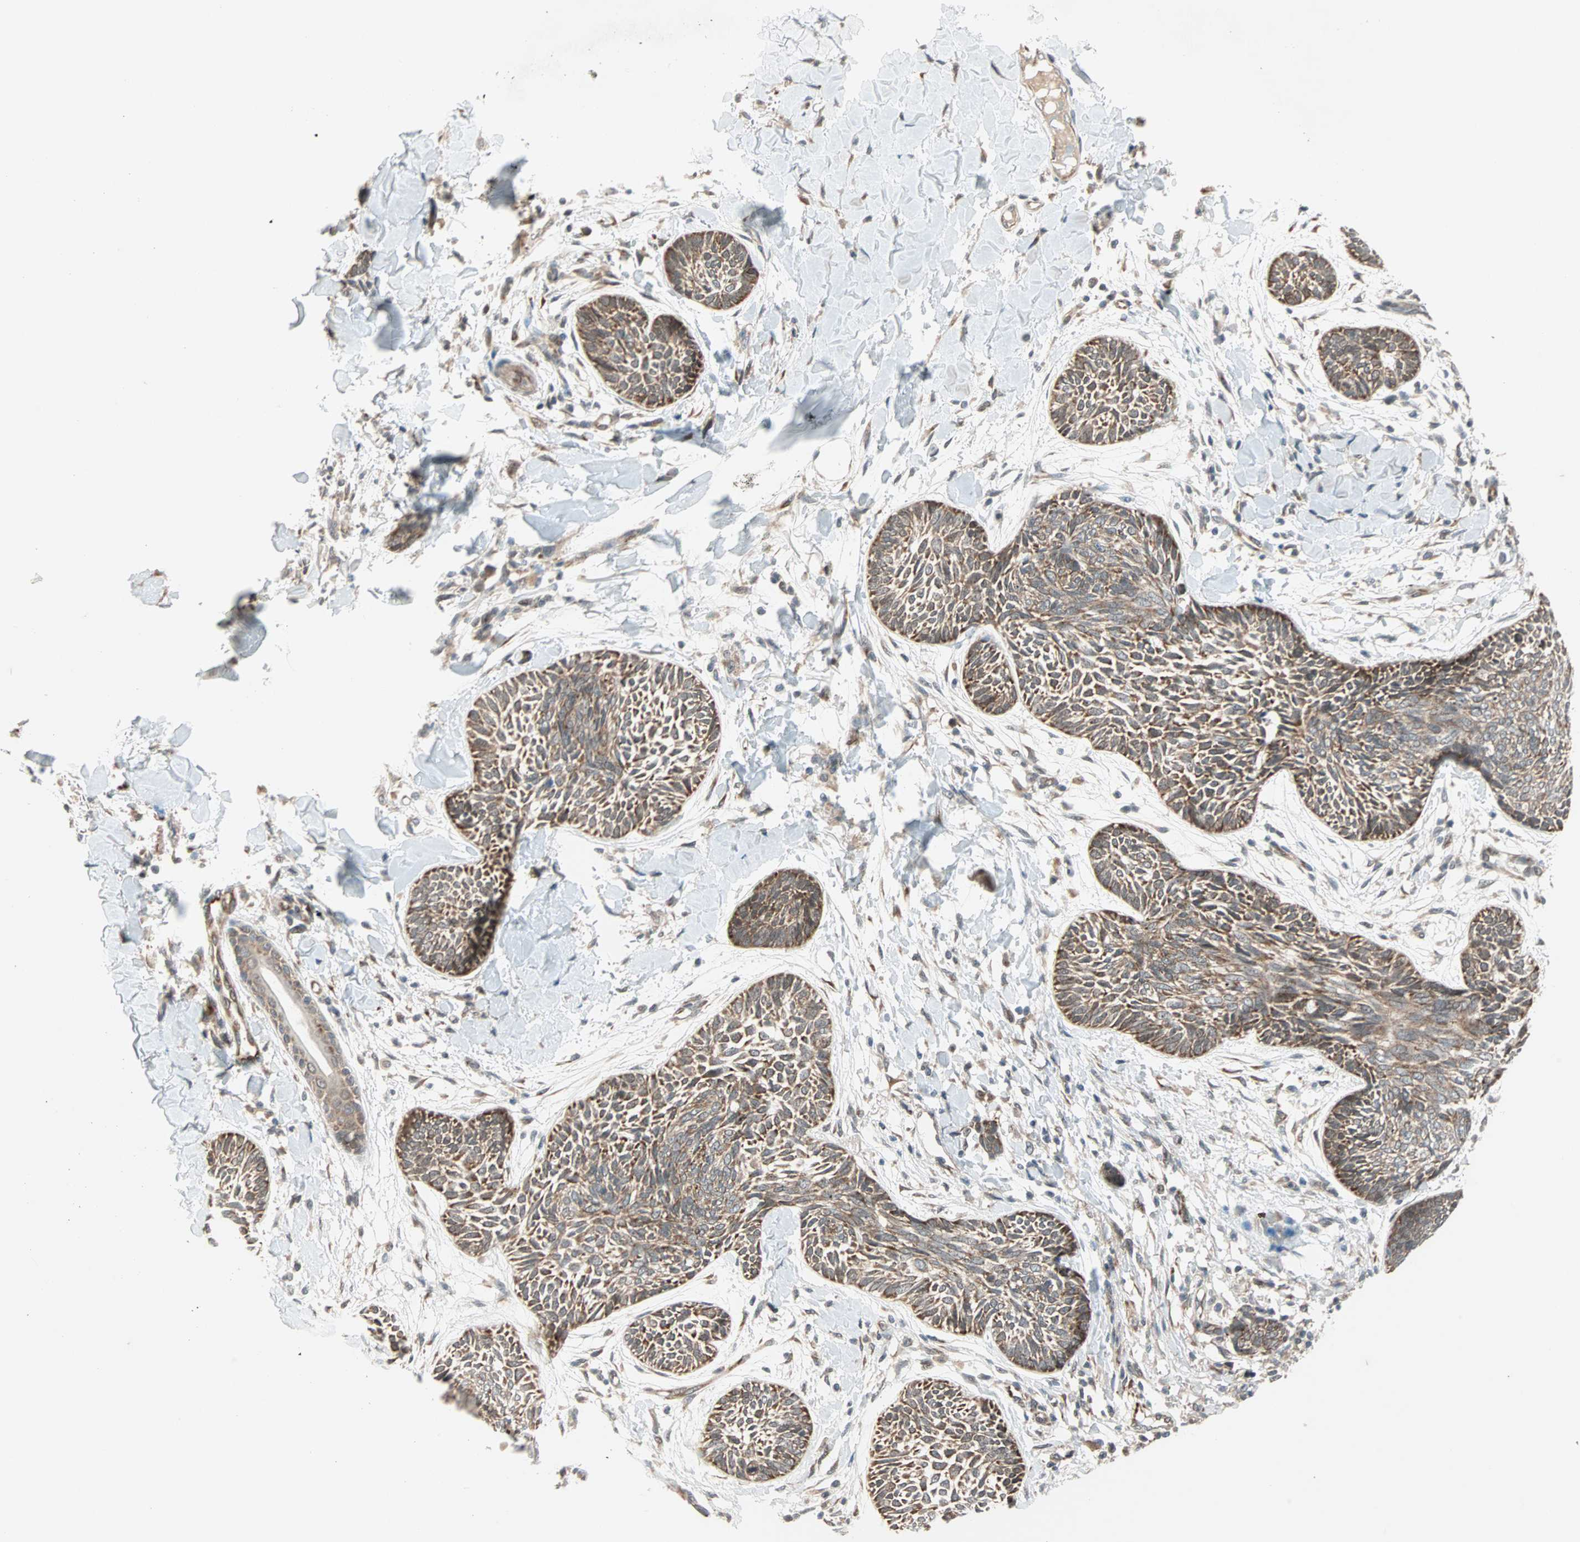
{"staining": {"intensity": "strong", "quantity": ">75%", "location": "cytoplasmic/membranous"}, "tissue": "skin cancer", "cell_type": "Tumor cells", "image_type": "cancer", "snomed": [{"axis": "morphology", "description": "Papilloma, NOS"}, {"axis": "morphology", "description": "Basal cell carcinoma"}, {"axis": "topography", "description": "Skin"}], "caption": "There is high levels of strong cytoplasmic/membranous staining in tumor cells of skin cancer, as demonstrated by immunohistochemical staining (brown color).", "gene": "ZNF37A", "patient": {"sex": "male", "age": 87}}